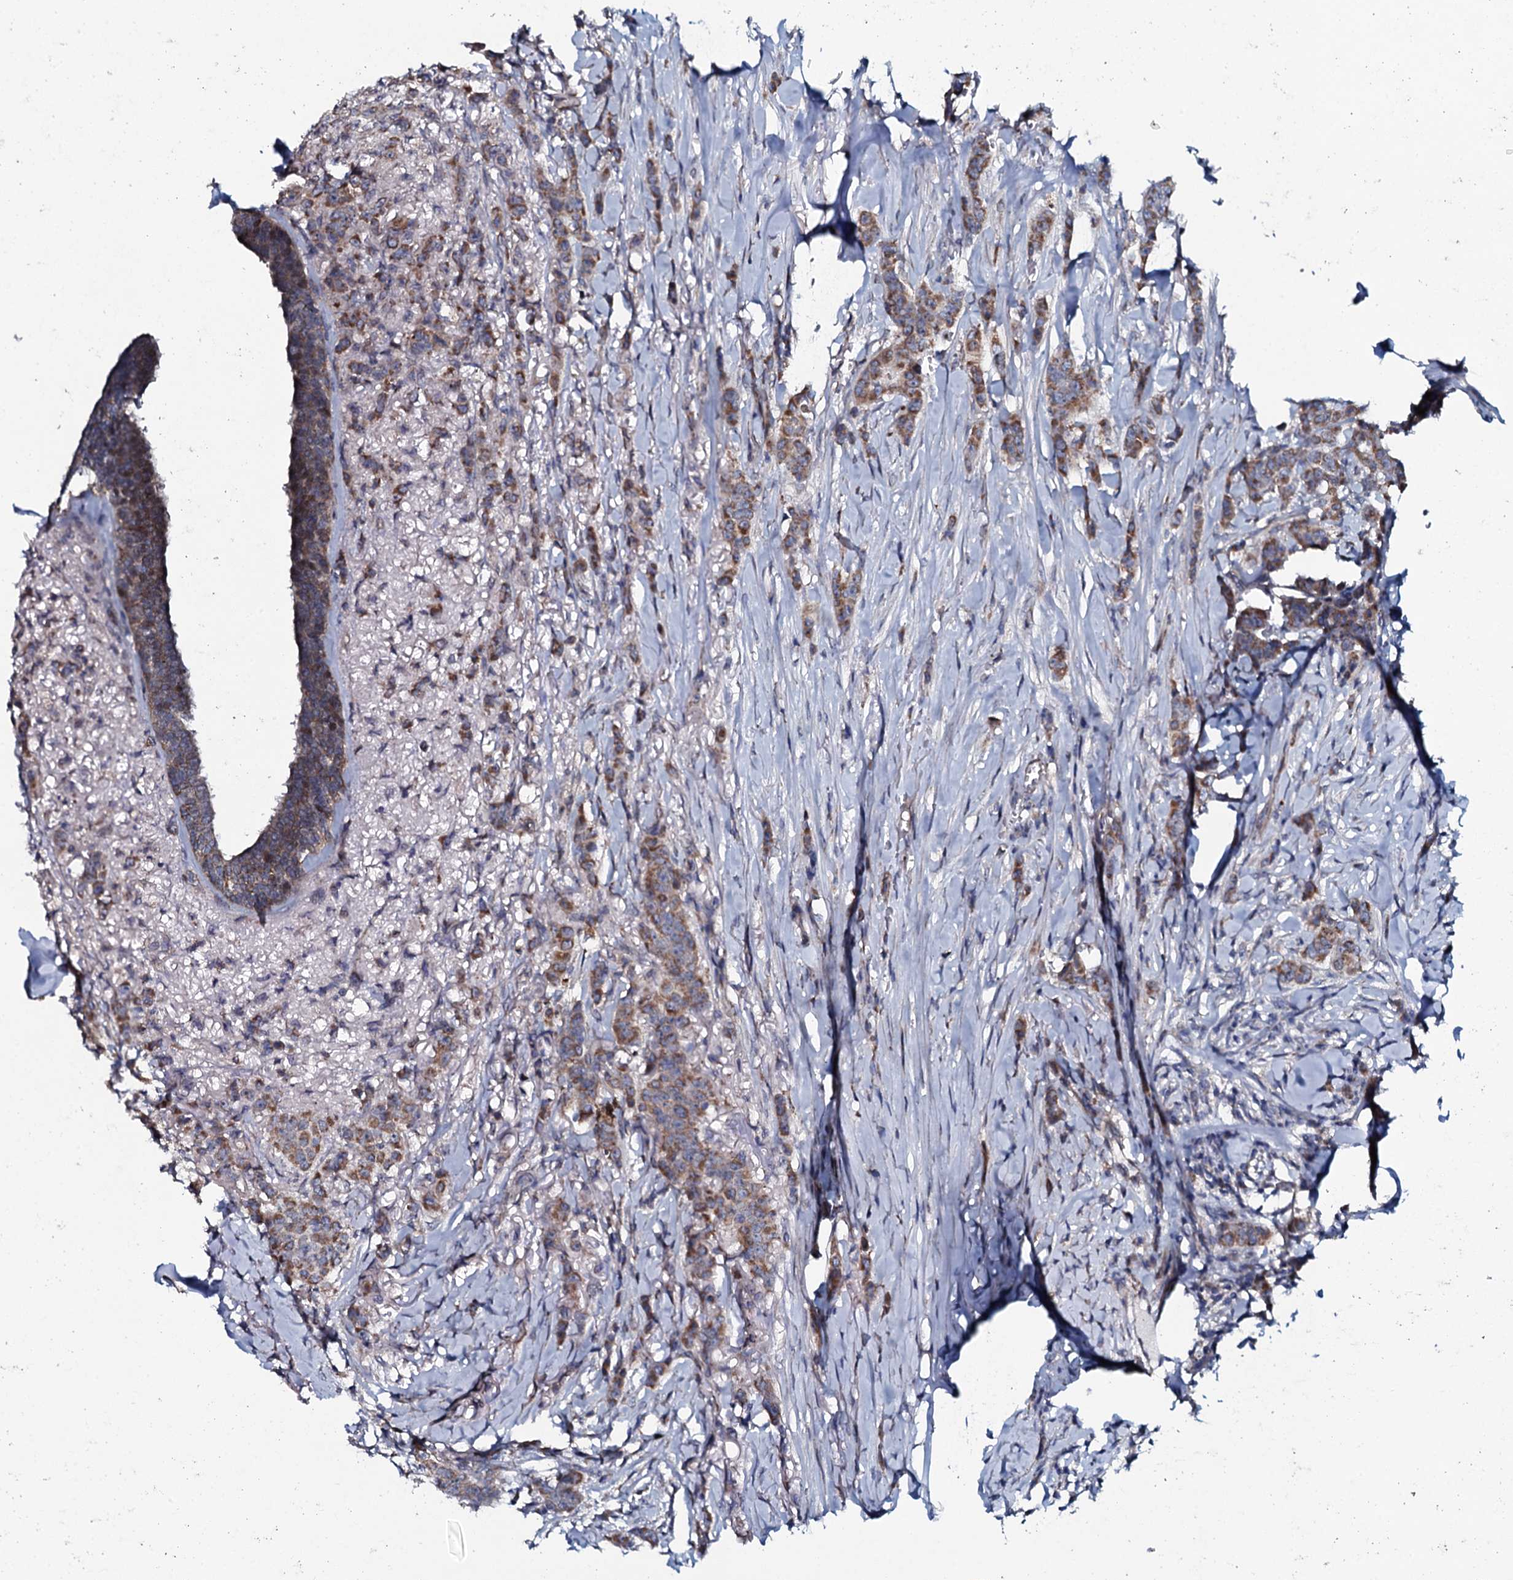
{"staining": {"intensity": "moderate", "quantity": ">75%", "location": "cytoplasmic/membranous"}, "tissue": "breast cancer", "cell_type": "Tumor cells", "image_type": "cancer", "snomed": [{"axis": "morphology", "description": "Duct carcinoma"}, {"axis": "topography", "description": "Breast"}], "caption": "Immunohistochemical staining of human breast cancer shows moderate cytoplasmic/membranous protein positivity in approximately >75% of tumor cells.", "gene": "KCTD4", "patient": {"sex": "female", "age": 40}}